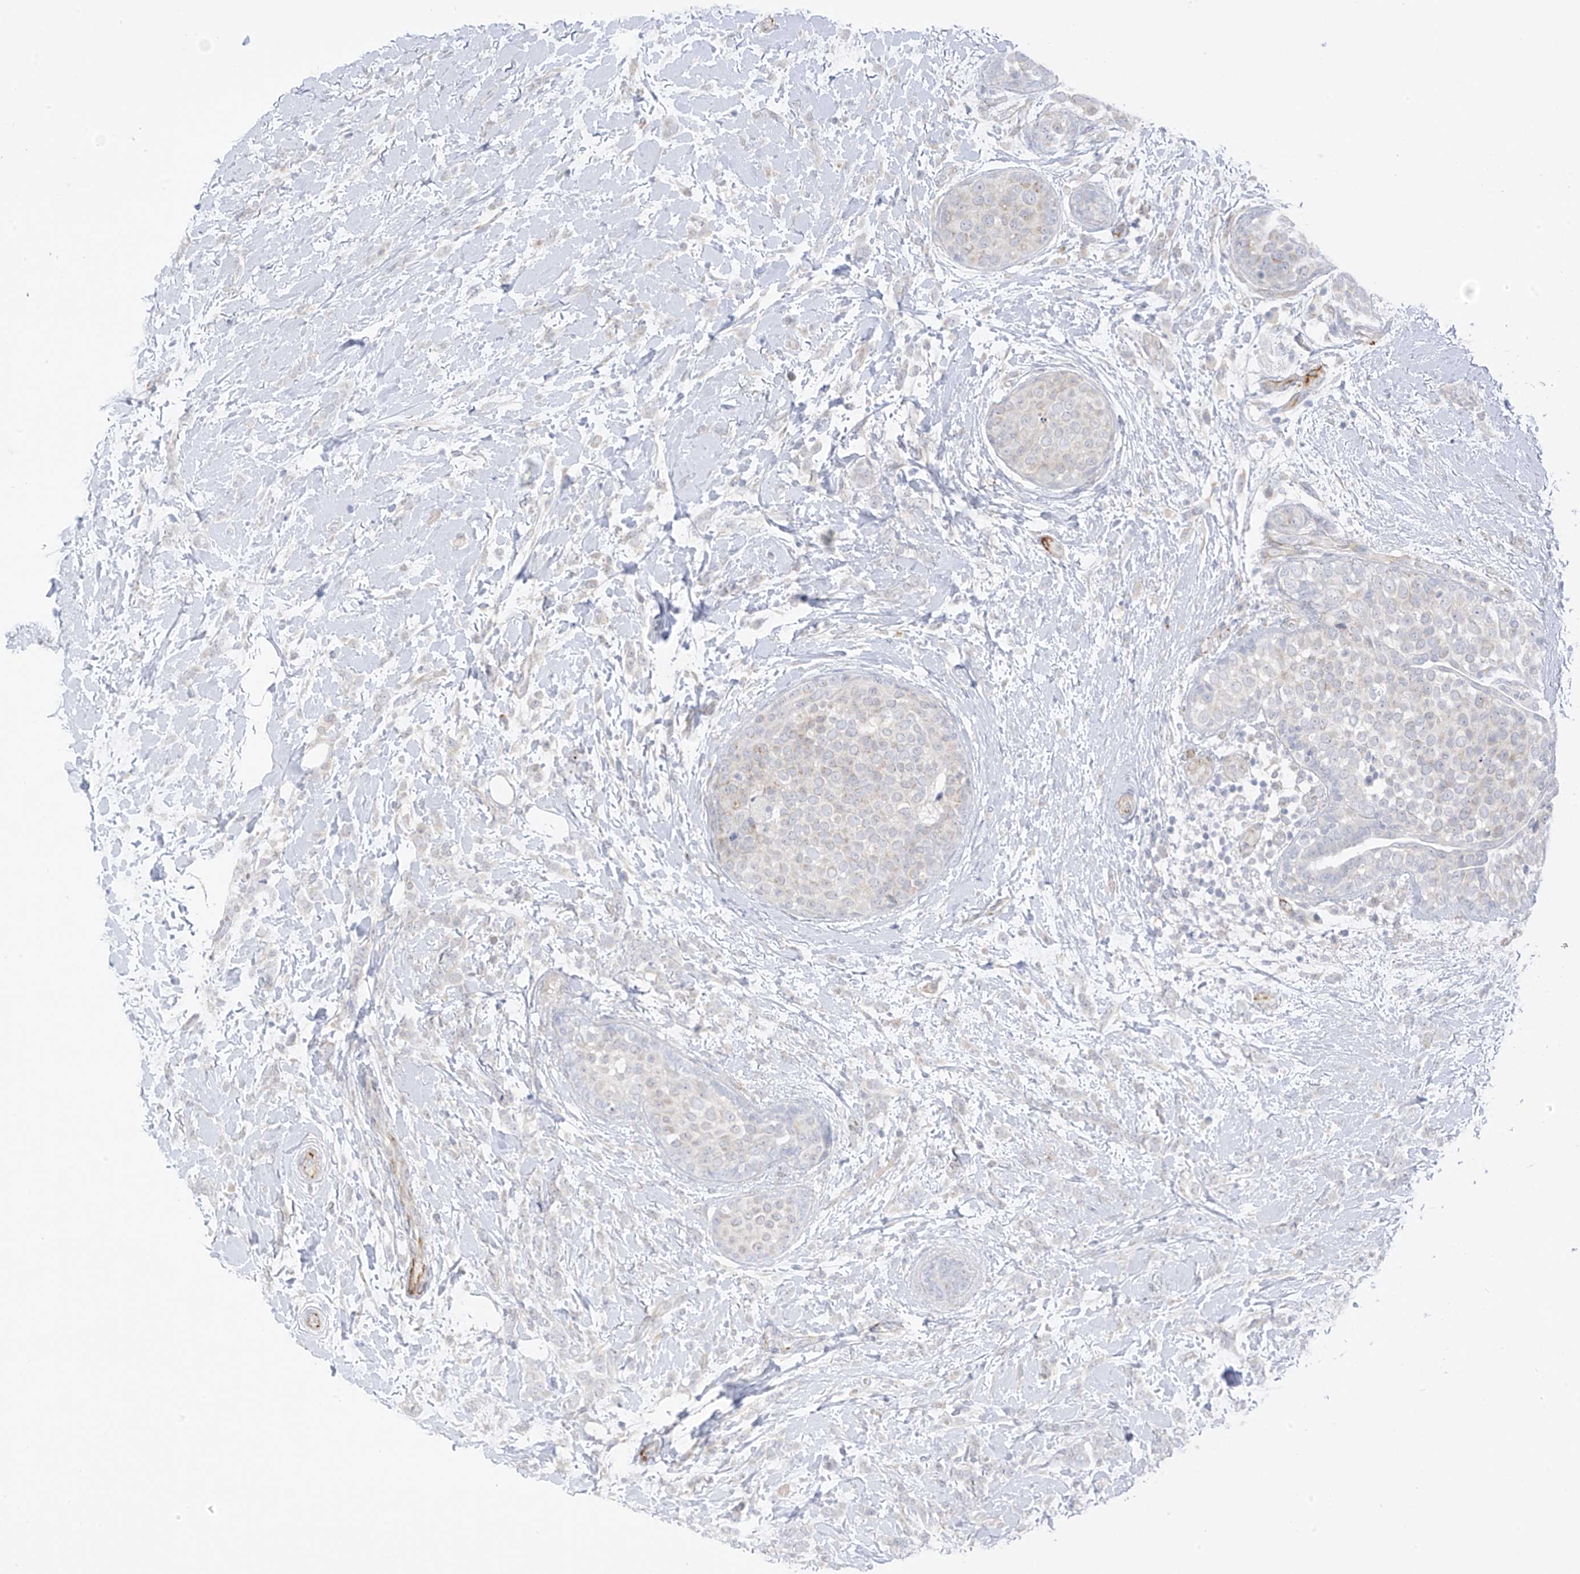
{"staining": {"intensity": "negative", "quantity": "none", "location": "none"}, "tissue": "breast cancer", "cell_type": "Tumor cells", "image_type": "cancer", "snomed": [{"axis": "morphology", "description": "Lobular carcinoma, in situ"}, {"axis": "morphology", "description": "Lobular carcinoma"}, {"axis": "topography", "description": "Breast"}], "caption": "Protein analysis of breast lobular carcinoma in situ displays no significant positivity in tumor cells. The staining was performed using DAB to visualize the protein expression in brown, while the nuclei were stained in blue with hematoxylin (Magnification: 20x).", "gene": "HS6ST2", "patient": {"sex": "female", "age": 41}}